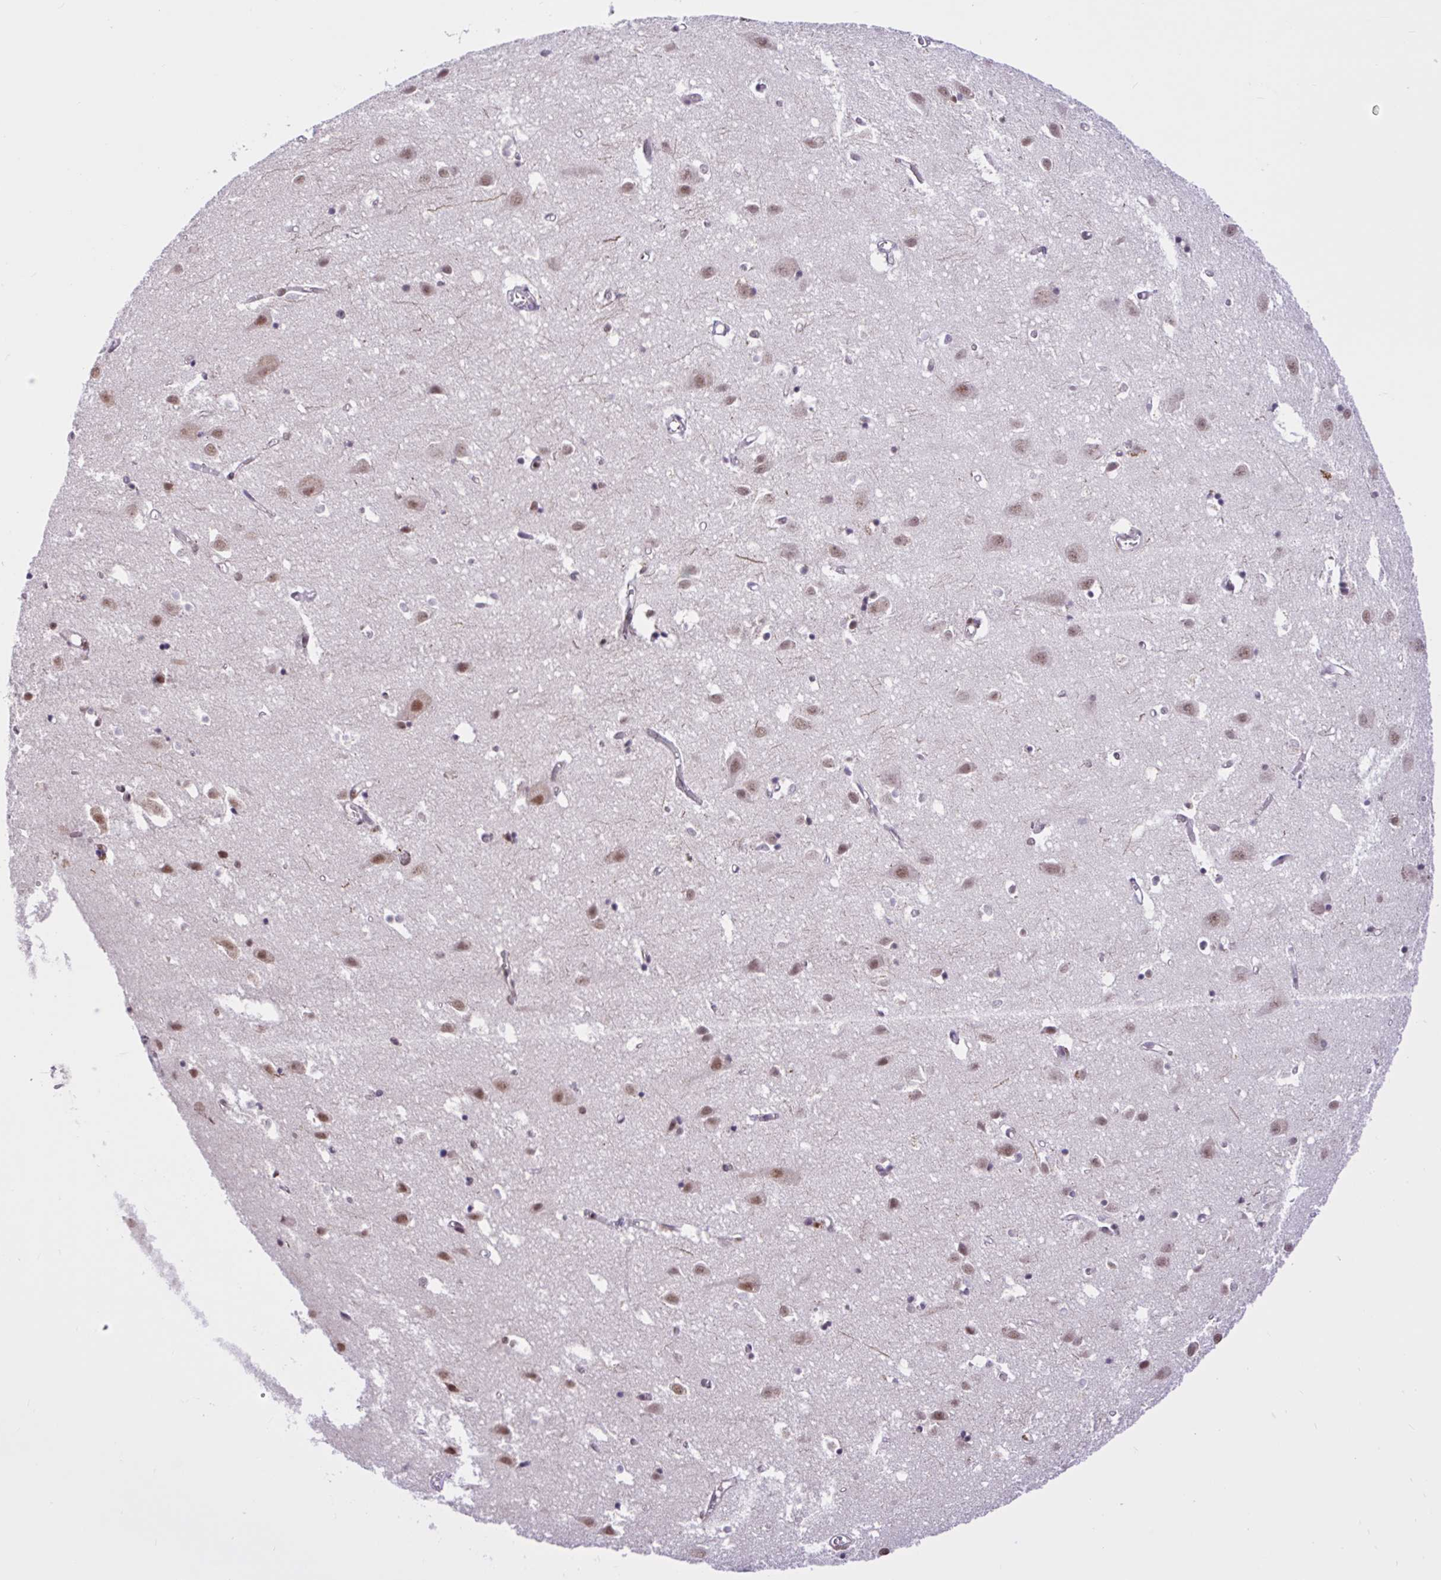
{"staining": {"intensity": "weak", "quantity": ">75%", "location": "nuclear"}, "tissue": "cerebral cortex", "cell_type": "Endothelial cells", "image_type": "normal", "snomed": [{"axis": "morphology", "description": "Normal tissue, NOS"}, {"axis": "topography", "description": "Cerebral cortex"}], "caption": "Brown immunohistochemical staining in benign human cerebral cortex displays weak nuclear positivity in approximately >75% of endothelial cells.", "gene": "CCDC12", "patient": {"sex": "male", "age": 70}}